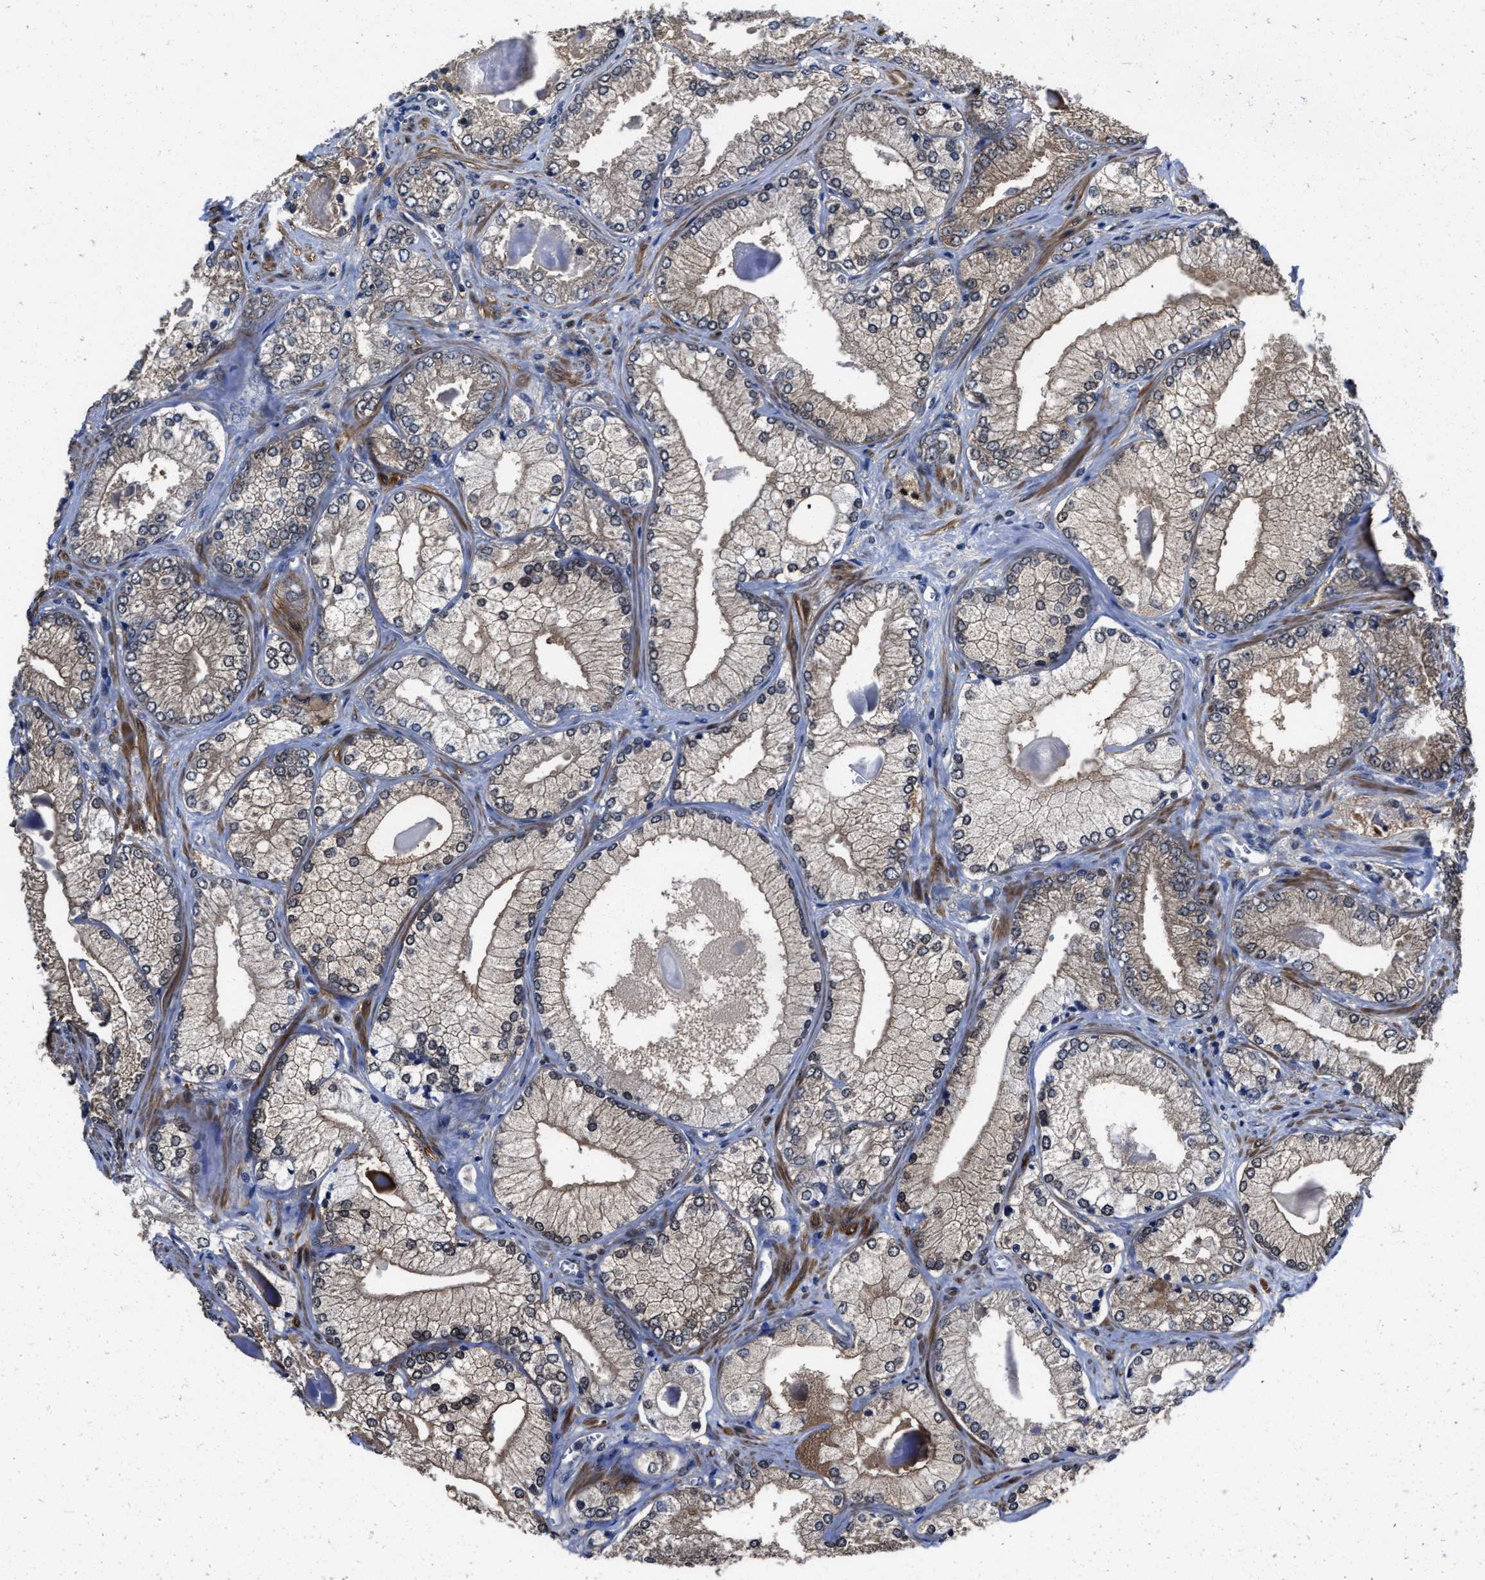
{"staining": {"intensity": "weak", "quantity": "25%-75%", "location": "cytoplasmic/membranous"}, "tissue": "prostate cancer", "cell_type": "Tumor cells", "image_type": "cancer", "snomed": [{"axis": "morphology", "description": "Adenocarcinoma, Low grade"}, {"axis": "topography", "description": "Prostate"}], "caption": "A histopathology image showing weak cytoplasmic/membranous positivity in approximately 25%-75% of tumor cells in low-grade adenocarcinoma (prostate), as visualized by brown immunohistochemical staining.", "gene": "KIF12", "patient": {"sex": "male", "age": 65}}